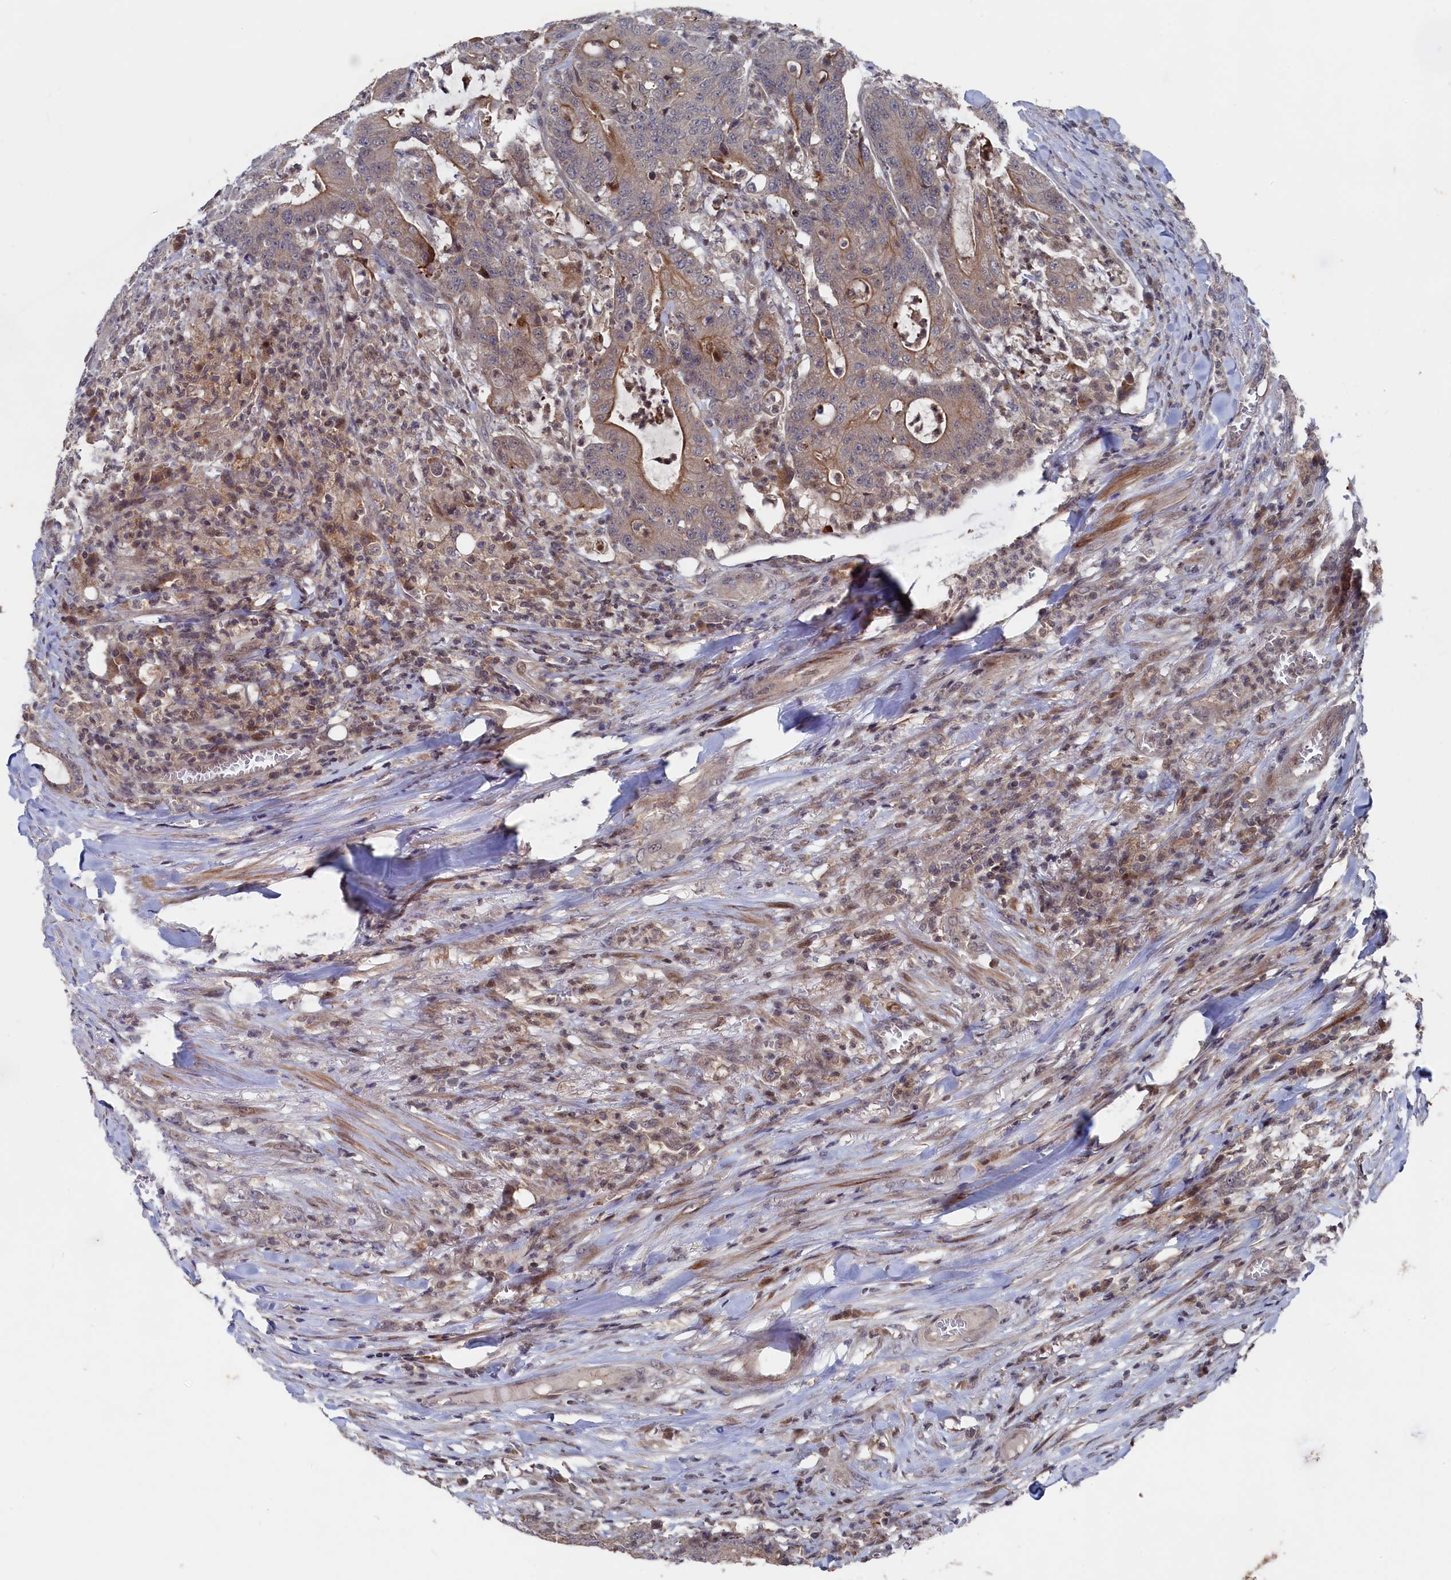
{"staining": {"intensity": "moderate", "quantity": "25%-75%", "location": "cytoplasmic/membranous"}, "tissue": "colorectal cancer", "cell_type": "Tumor cells", "image_type": "cancer", "snomed": [{"axis": "morphology", "description": "Adenocarcinoma, NOS"}, {"axis": "topography", "description": "Colon"}], "caption": "Tumor cells show moderate cytoplasmic/membranous expression in about 25%-75% of cells in adenocarcinoma (colorectal). (IHC, brightfield microscopy, high magnification).", "gene": "TMC5", "patient": {"sex": "female", "age": 84}}